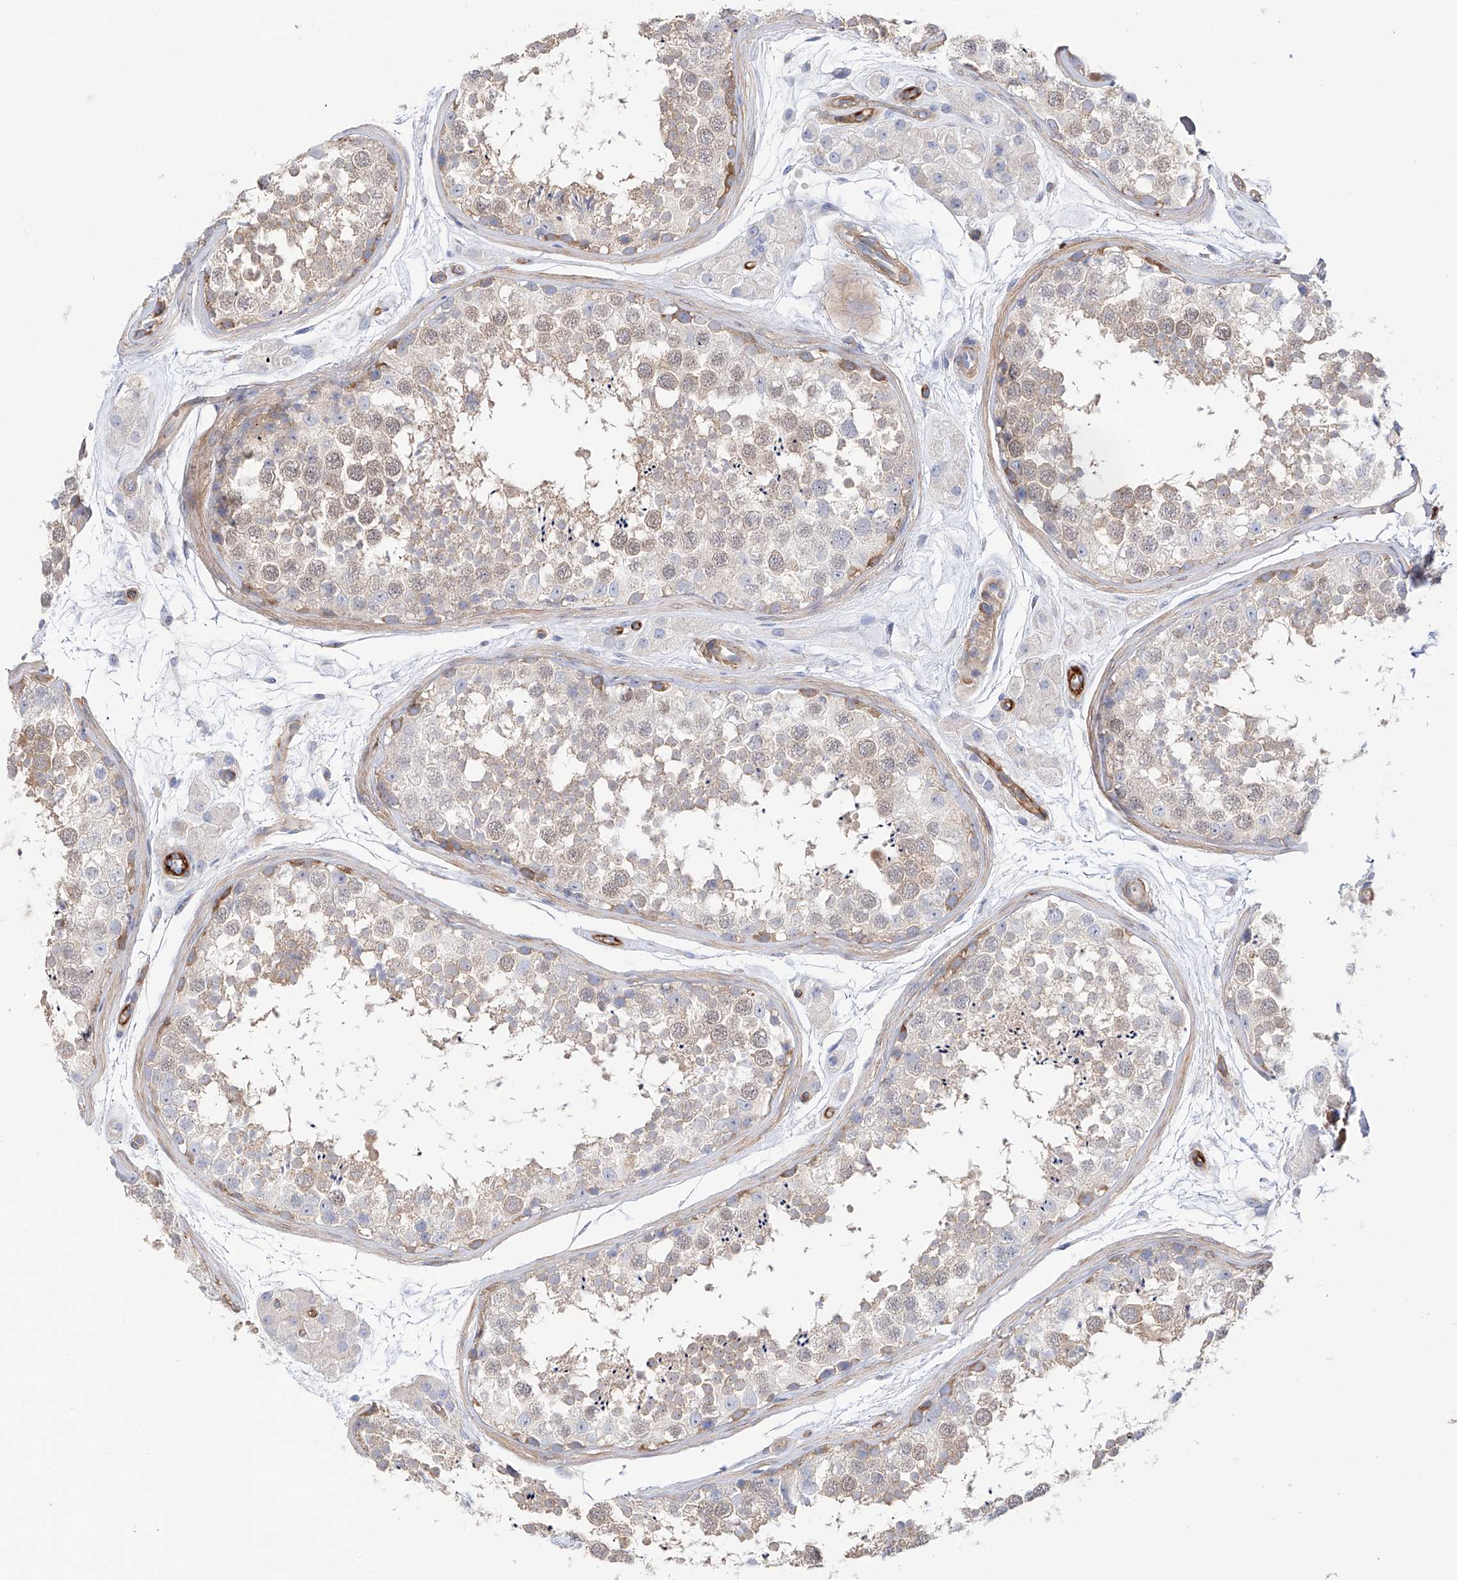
{"staining": {"intensity": "weak", "quantity": "<25%", "location": "cytoplasmic/membranous"}, "tissue": "testis", "cell_type": "Cells in seminiferous ducts", "image_type": "normal", "snomed": [{"axis": "morphology", "description": "Normal tissue, NOS"}, {"axis": "topography", "description": "Testis"}], "caption": "This is a histopathology image of immunohistochemistry staining of normal testis, which shows no expression in cells in seminiferous ducts.", "gene": "LCA5", "patient": {"sex": "male", "age": 56}}